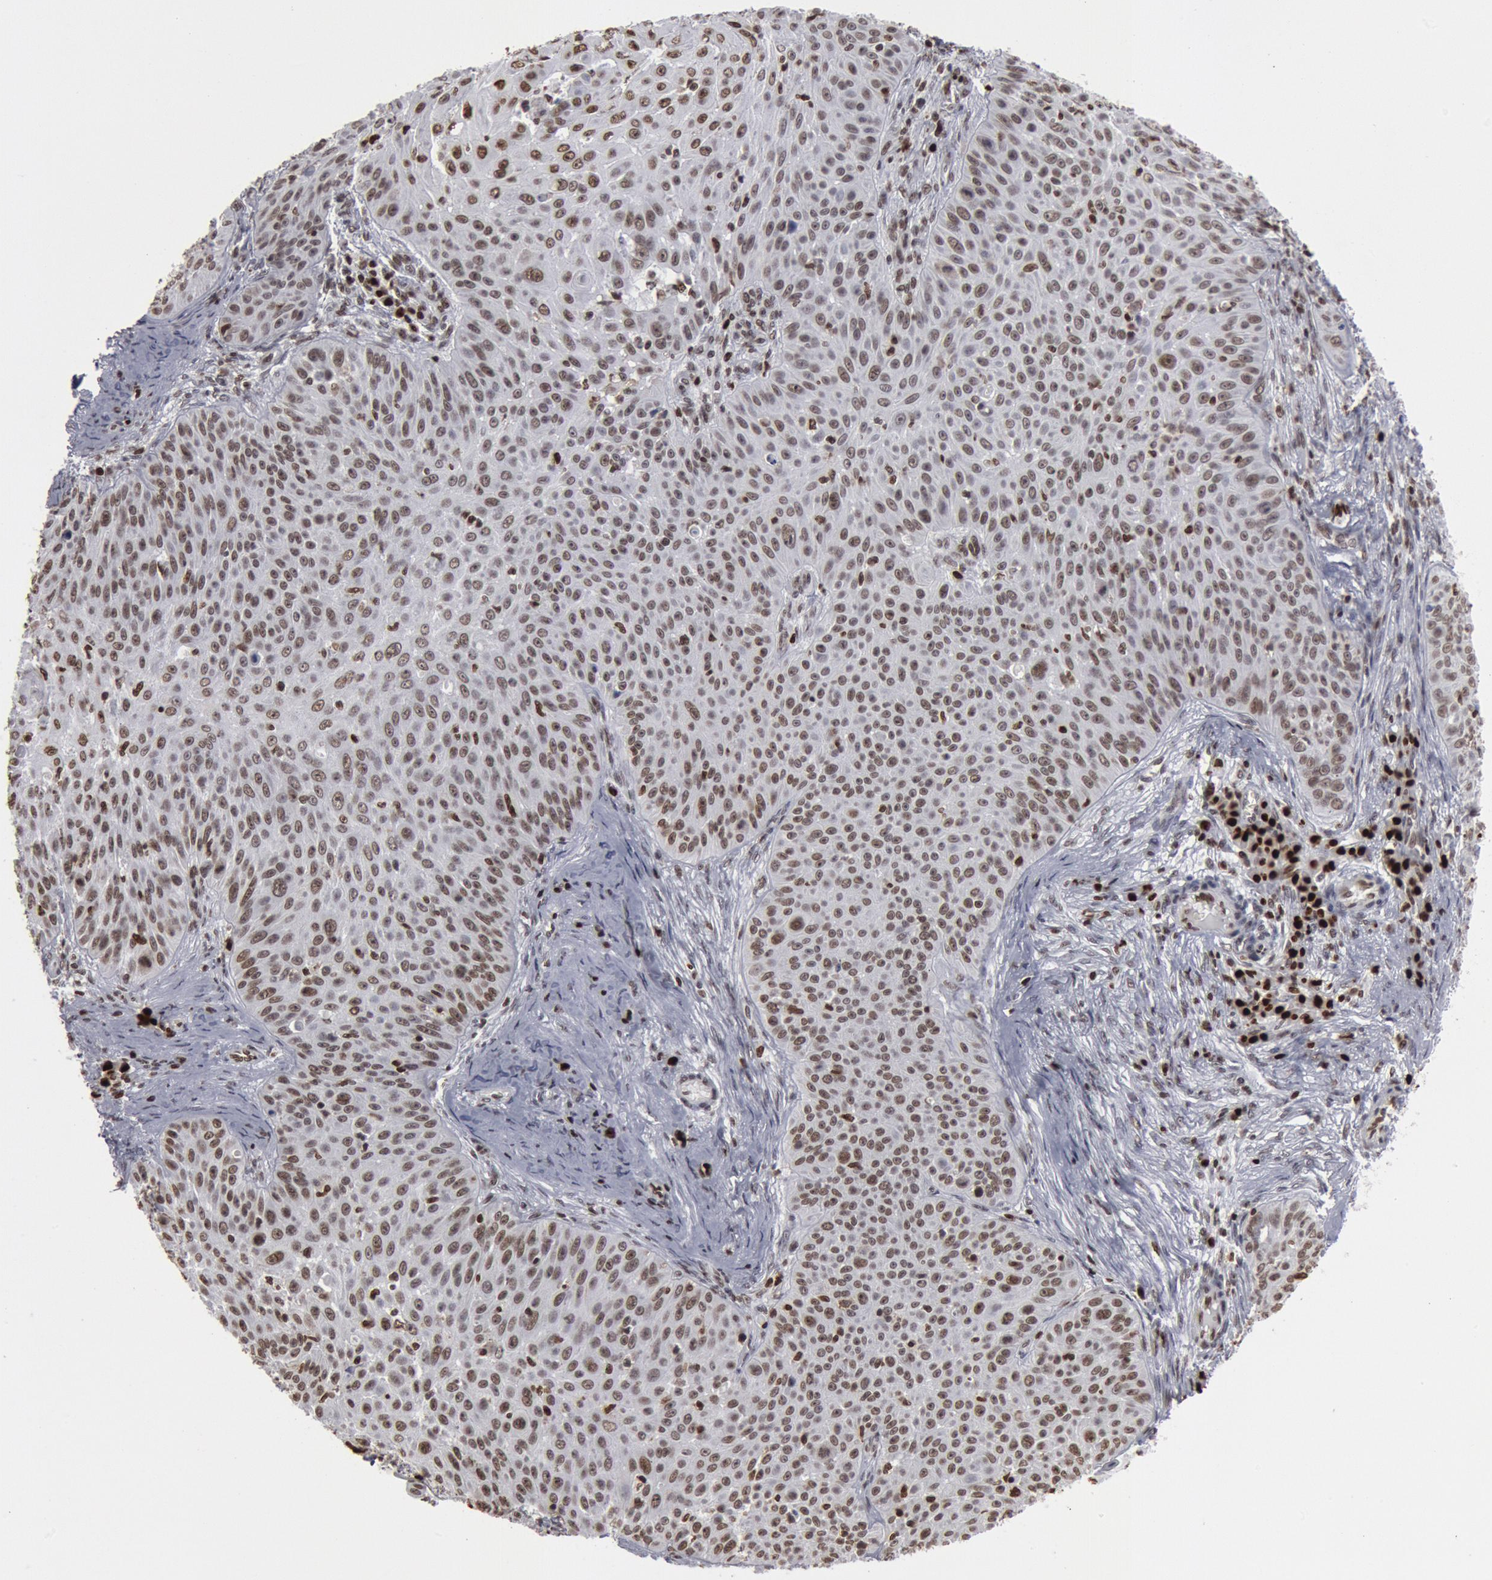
{"staining": {"intensity": "moderate", "quantity": ">75%", "location": "nuclear"}, "tissue": "skin cancer", "cell_type": "Tumor cells", "image_type": "cancer", "snomed": [{"axis": "morphology", "description": "Squamous cell carcinoma, NOS"}, {"axis": "topography", "description": "Skin"}], "caption": "A photomicrograph showing moderate nuclear expression in about >75% of tumor cells in skin cancer (squamous cell carcinoma), as visualized by brown immunohistochemical staining.", "gene": "SUB1", "patient": {"sex": "male", "age": 82}}